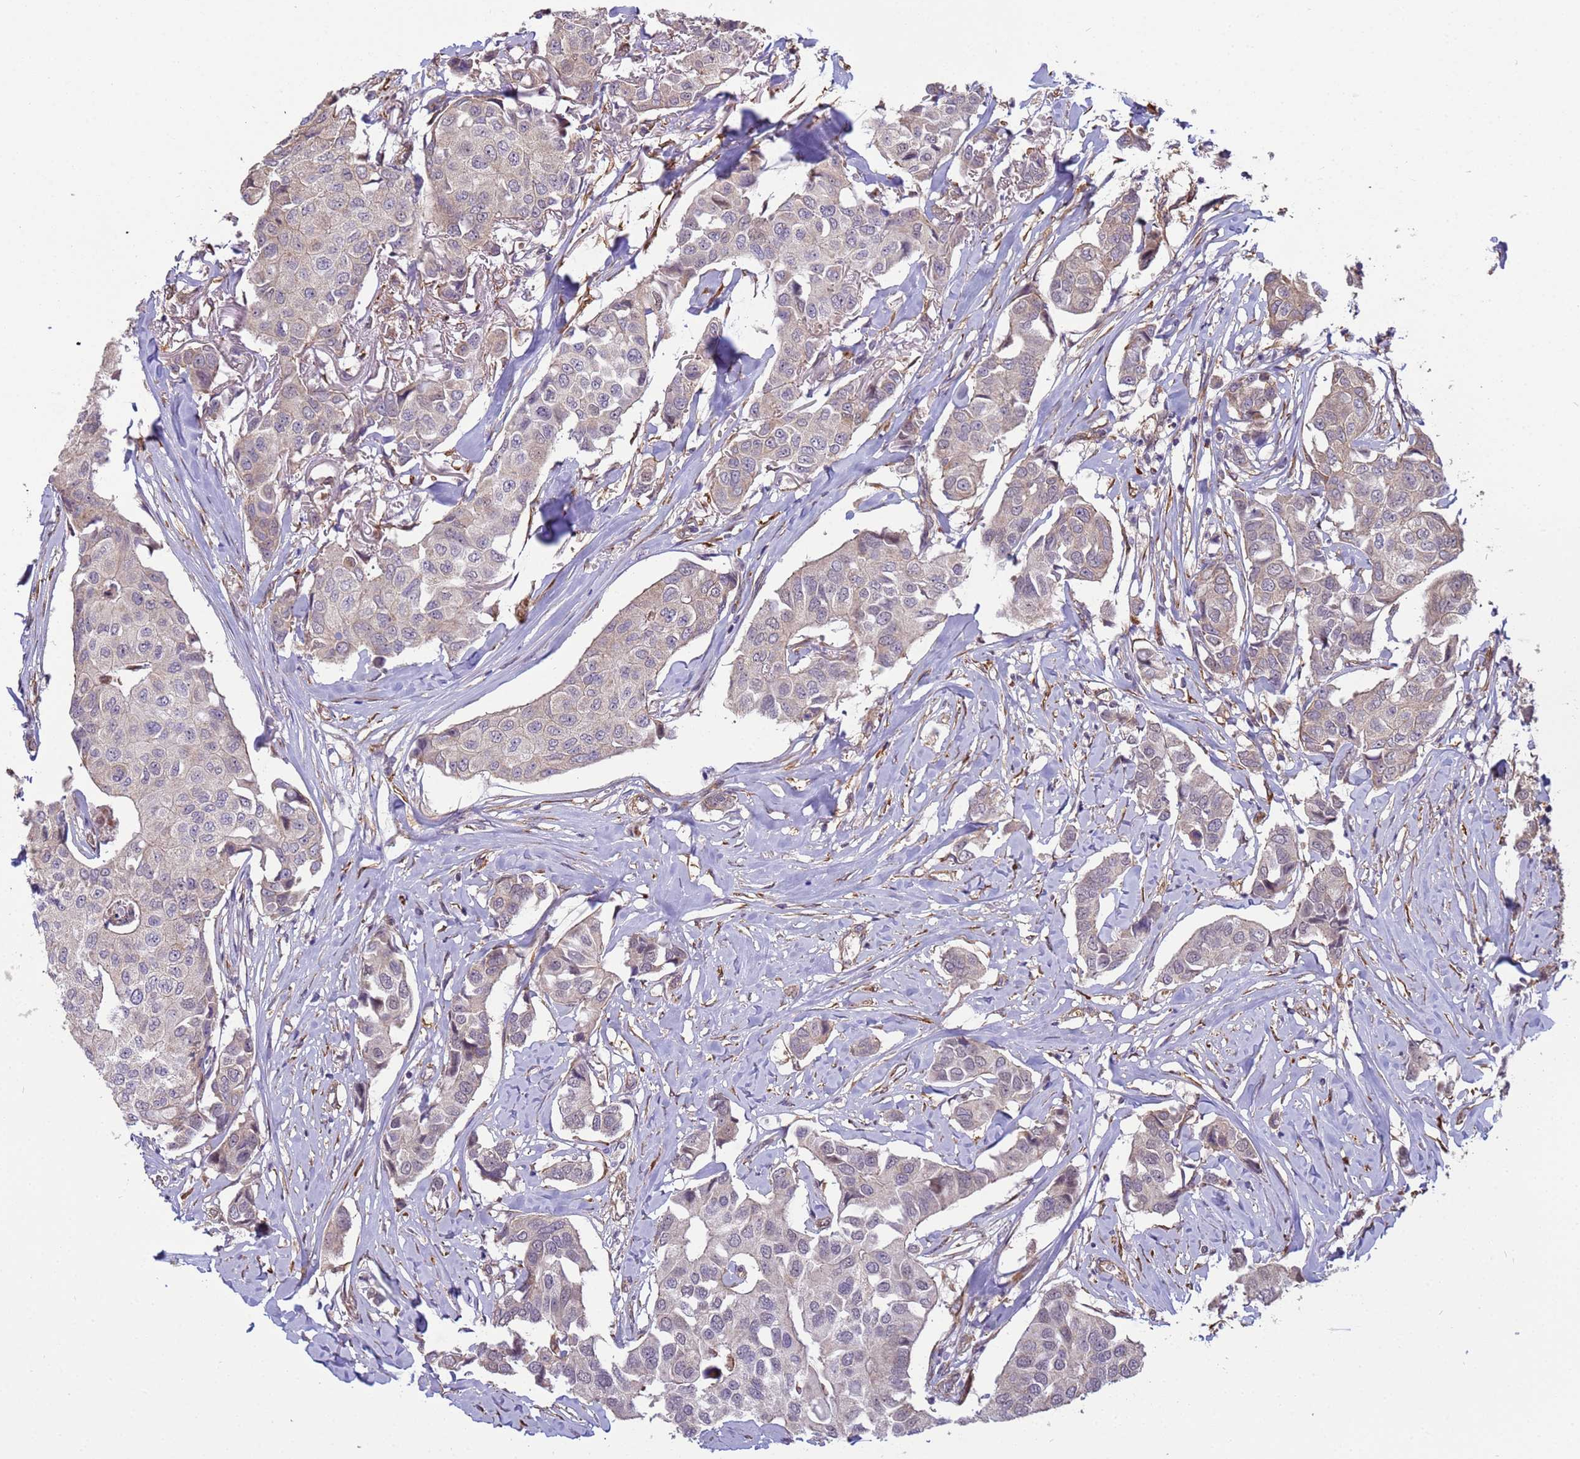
{"staining": {"intensity": "negative", "quantity": "none", "location": "none"}, "tissue": "breast cancer", "cell_type": "Tumor cells", "image_type": "cancer", "snomed": [{"axis": "morphology", "description": "Duct carcinoma"}, {"axis": "topography", "description": "Breast"}], "caption": "The IHC micrograph has no significant expression in tumor cells of breast invasive ductal carcinoma tissue.", "gene": "ITGB4", "patient": {"sex": "female", "age": 80}}